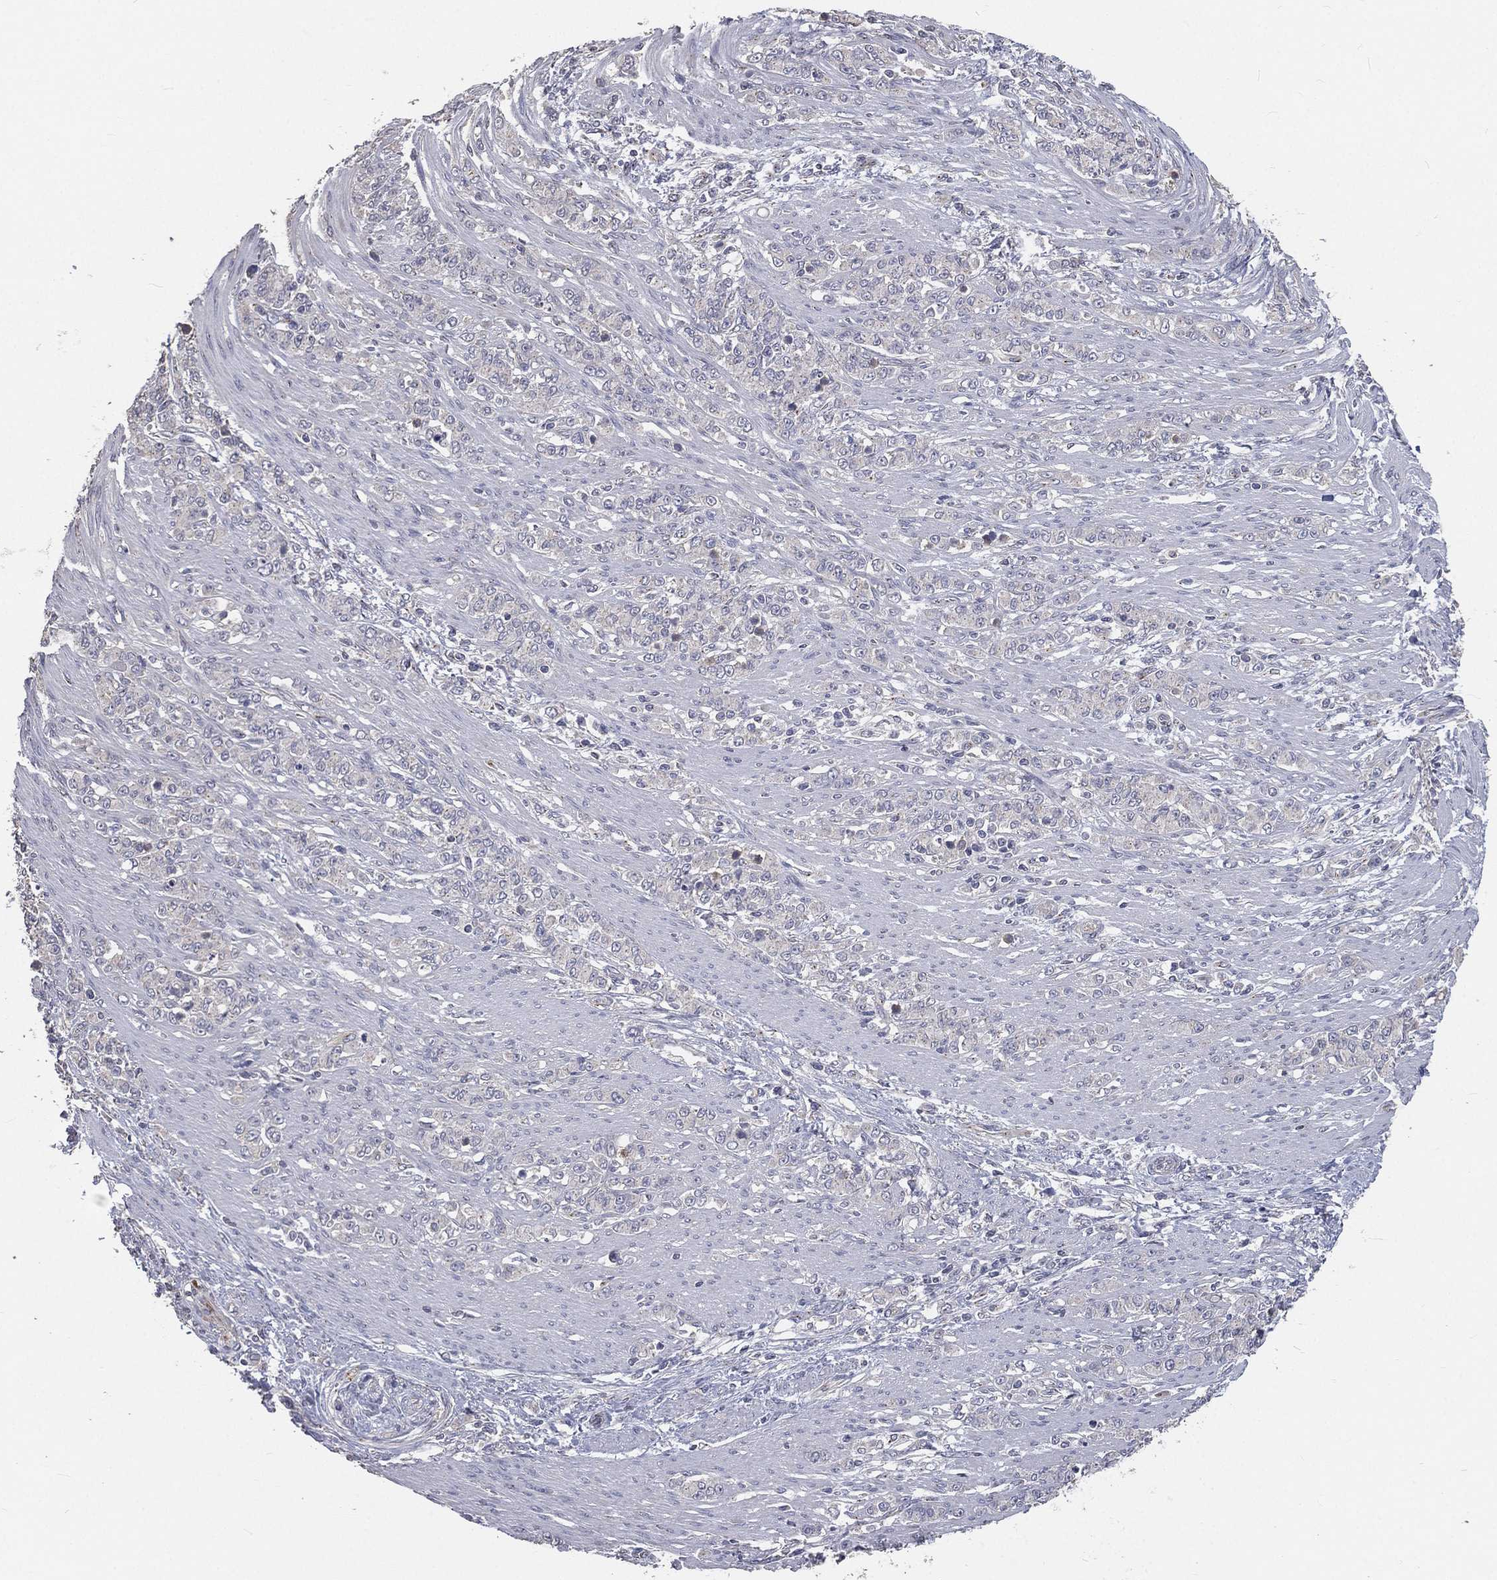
{"staining": {"intensity": "negative", "quantity": "none", "location": "none"}, "tissue": "stomach cancer", "cell_type": "Tumor cells", "image_type": "cancer", "snomed": [{"axis": "morphology", "description": "Normal tissue, NOS"}, {"axis": "morphology", "description": "Adenocarcinoma, NOS"}, {"axis": "topography", "description": "Stomach"}], "caption": "DAB immunohistochemical staining of stomach adenocarcinoma shows no significant positivity in tumor cells.", "gene": "CROCC", "patient": {"sex": "female", "age": 79}}